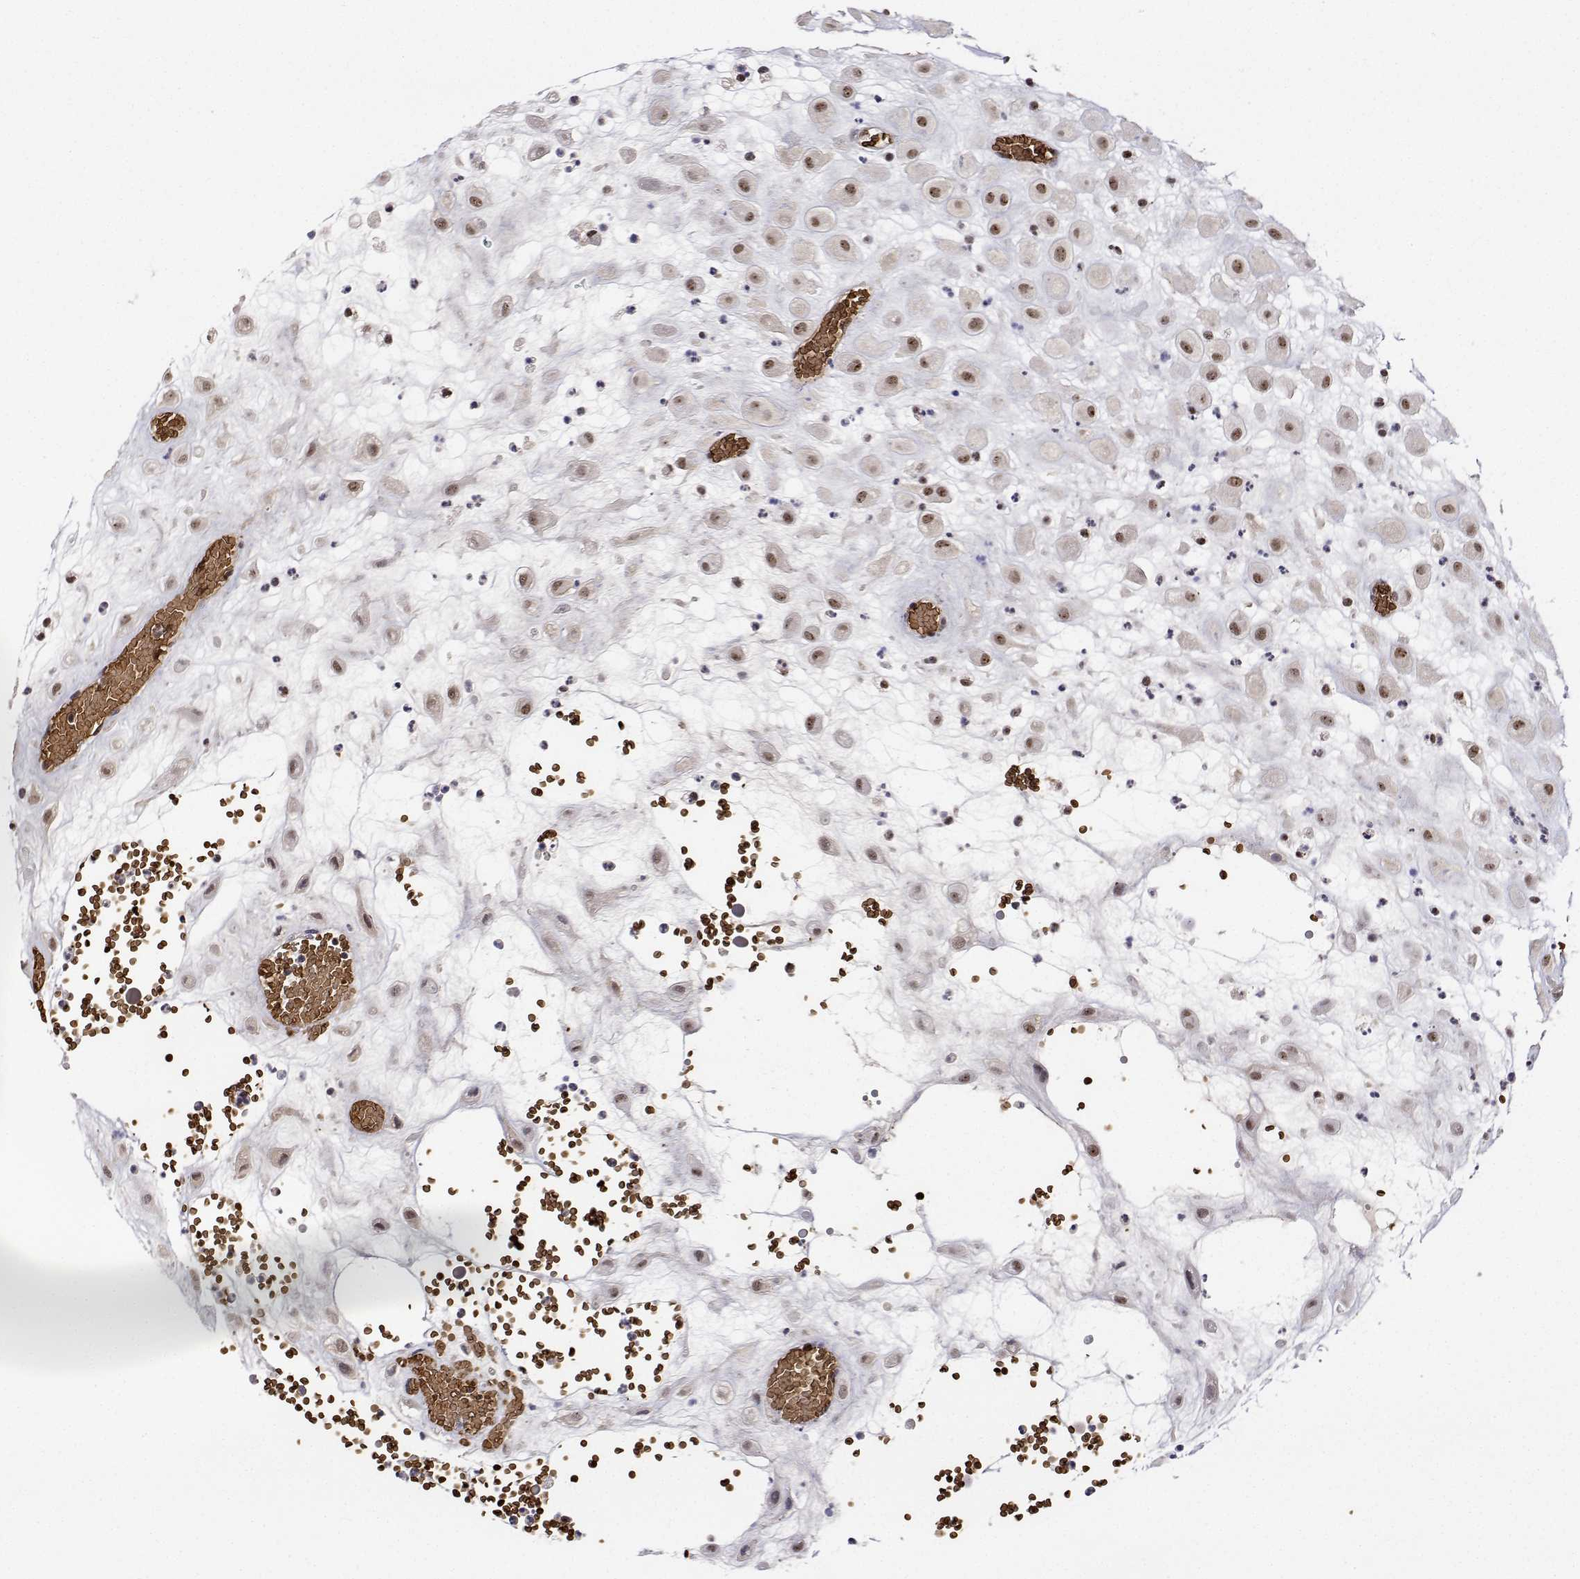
{"staining": {"intensity": "moderate", "quantity": ">75%", "location": "nuclear"}, "tissue": "placenta", "cell_type": "Decidual cells", "image_type": "normal", "snomed": [{"axis": "morphology", "description": "Normal tissue, NOS"}, {"axis": "topography", "description": "Placenta"}], "caption": "Unremarkable placenta reveals moderate nuclear expression in about >75% of decidual cells, visualized by immunohistochemistry.", "gene": "ADAR", "patient": {"sex": "female", "age": 24}}